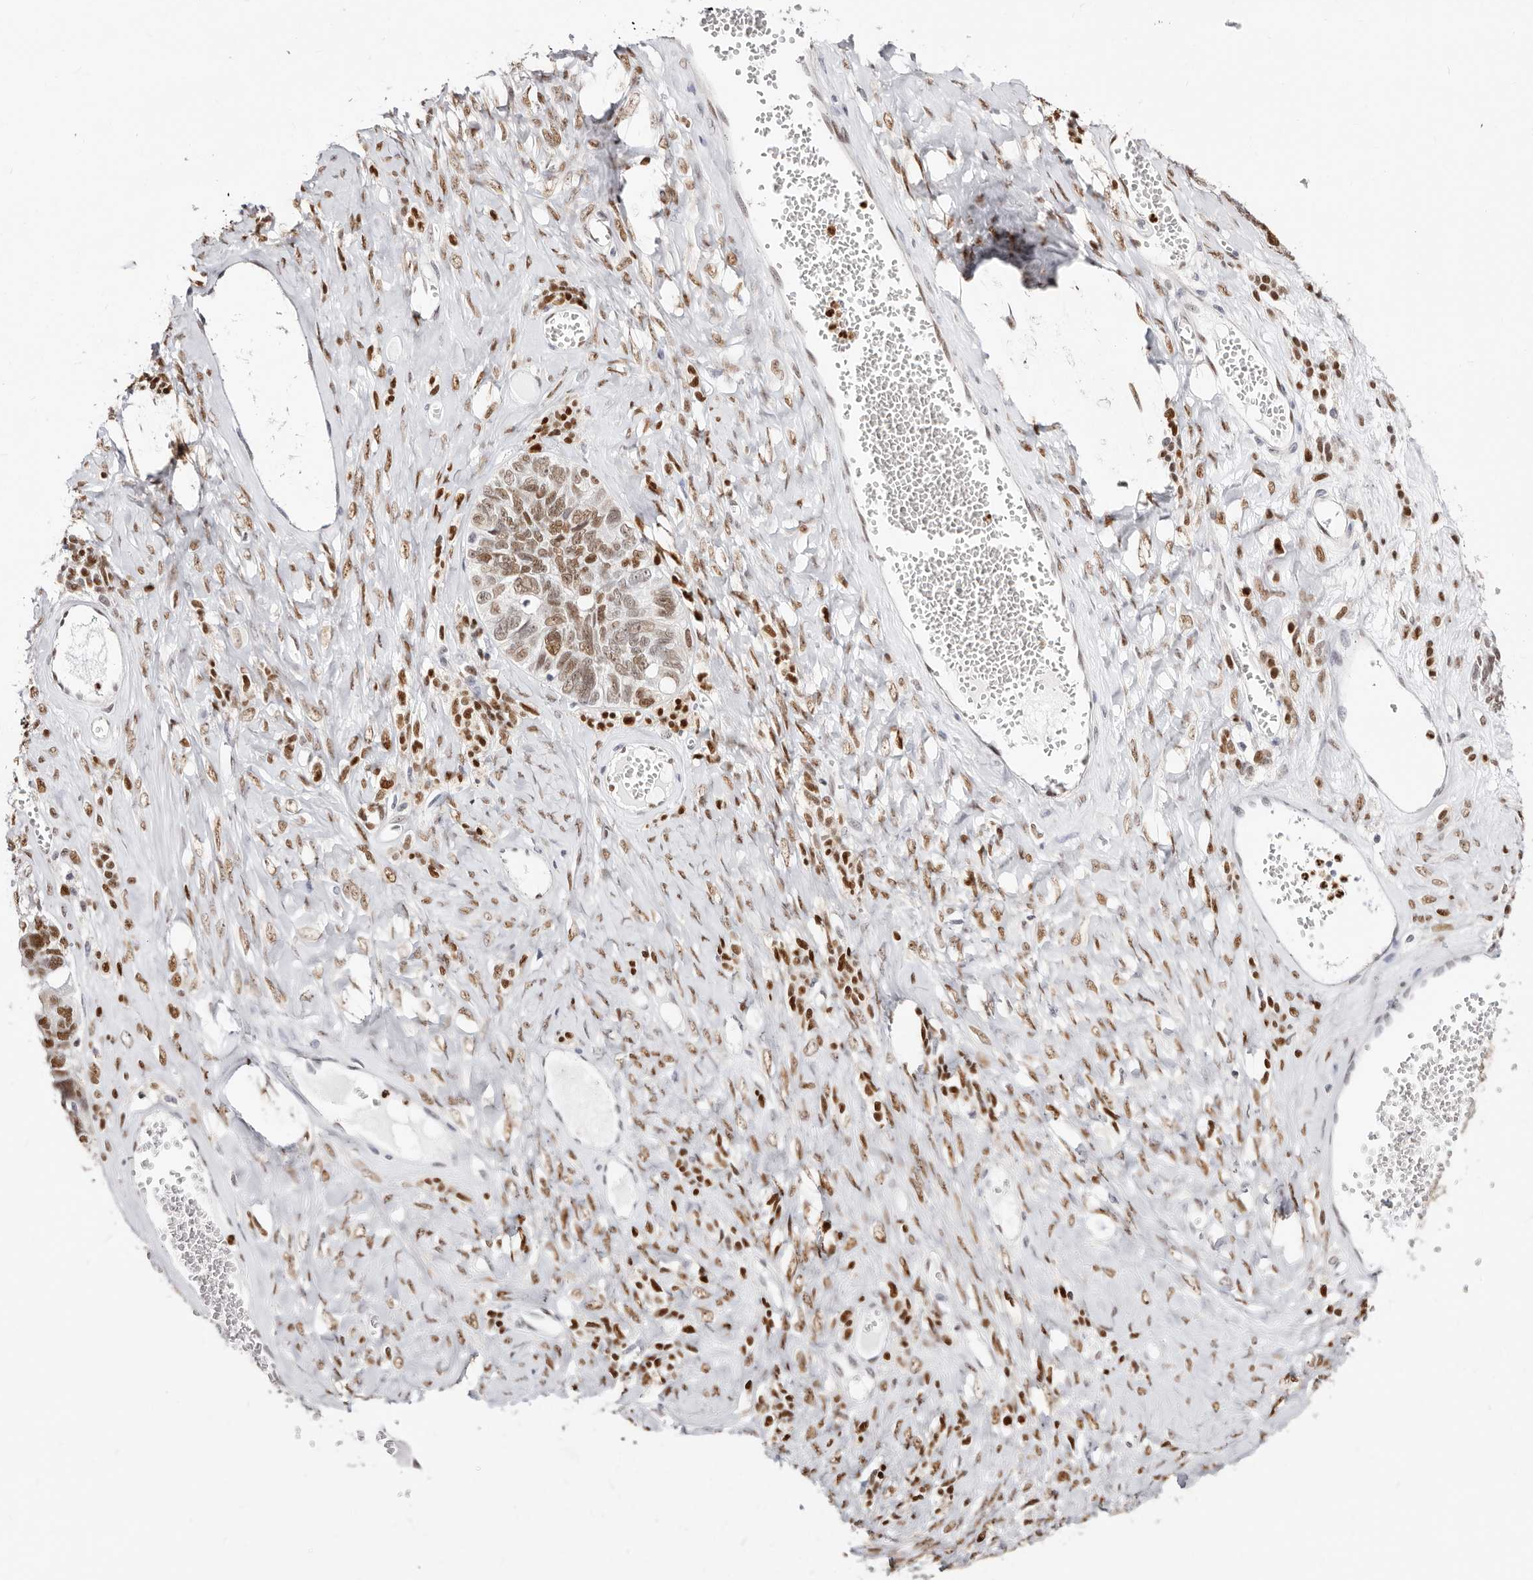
{"staining": {"intensity": "moderate", "quantity": ">75%", "location": "nuclear"}, "tissue": "ovarian cancer", "cell_type": "Tumor cells", "image_type": "cancer", "snomed": [{"axis": "morphology", "description": "Cystadenocarcinoma, serous, NOS"}, {"axis": "topography", "description": "Ovary"}], "caption": "Moderate nuclear expression is present in about >75% of tumor cells in ovarian cancer.", "gene": "TKT", "patient": {"sex": "female", "age": 79}}